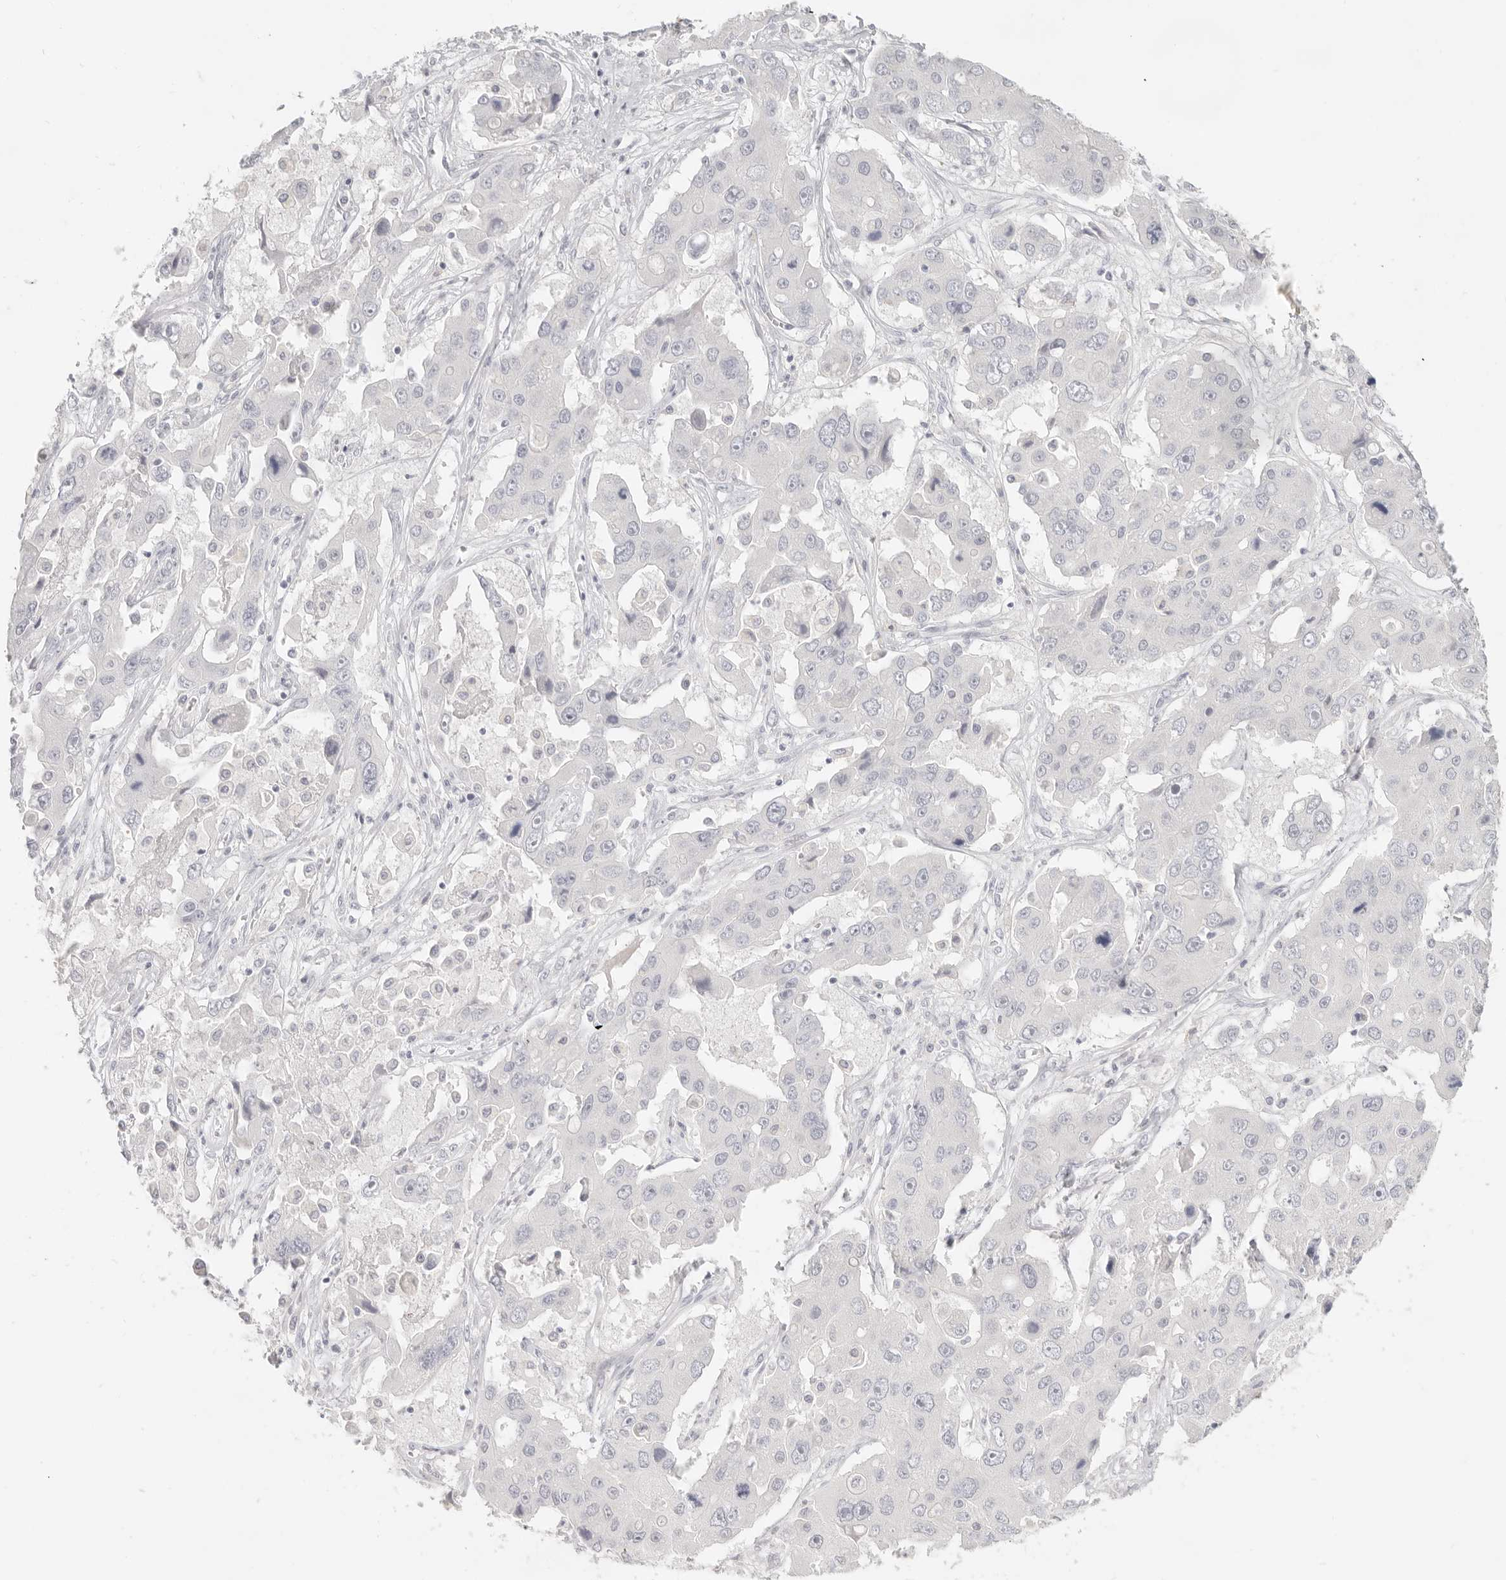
{"staining": {"intensity": "negative", "quantity": "none", "location": "none"}, "tissue": "liver cancer", "cell_type": "Tumor cells", "image_type": "cancer", "snomed": [{"axis": "morphology", "description": "Cholangiocarcinoma"}, {"axis": "topography", "description": "Liver"}], "caption": "Tumor cells show no significant protein expression in liver cancer. The staining is performed using DAB (3,3'-diaminobenzidine) brown chromogen with nuclei counter-stained in using hematoxylin.", "gene": "EPCAM", "patient": {"sex": "male", "age": 67}}